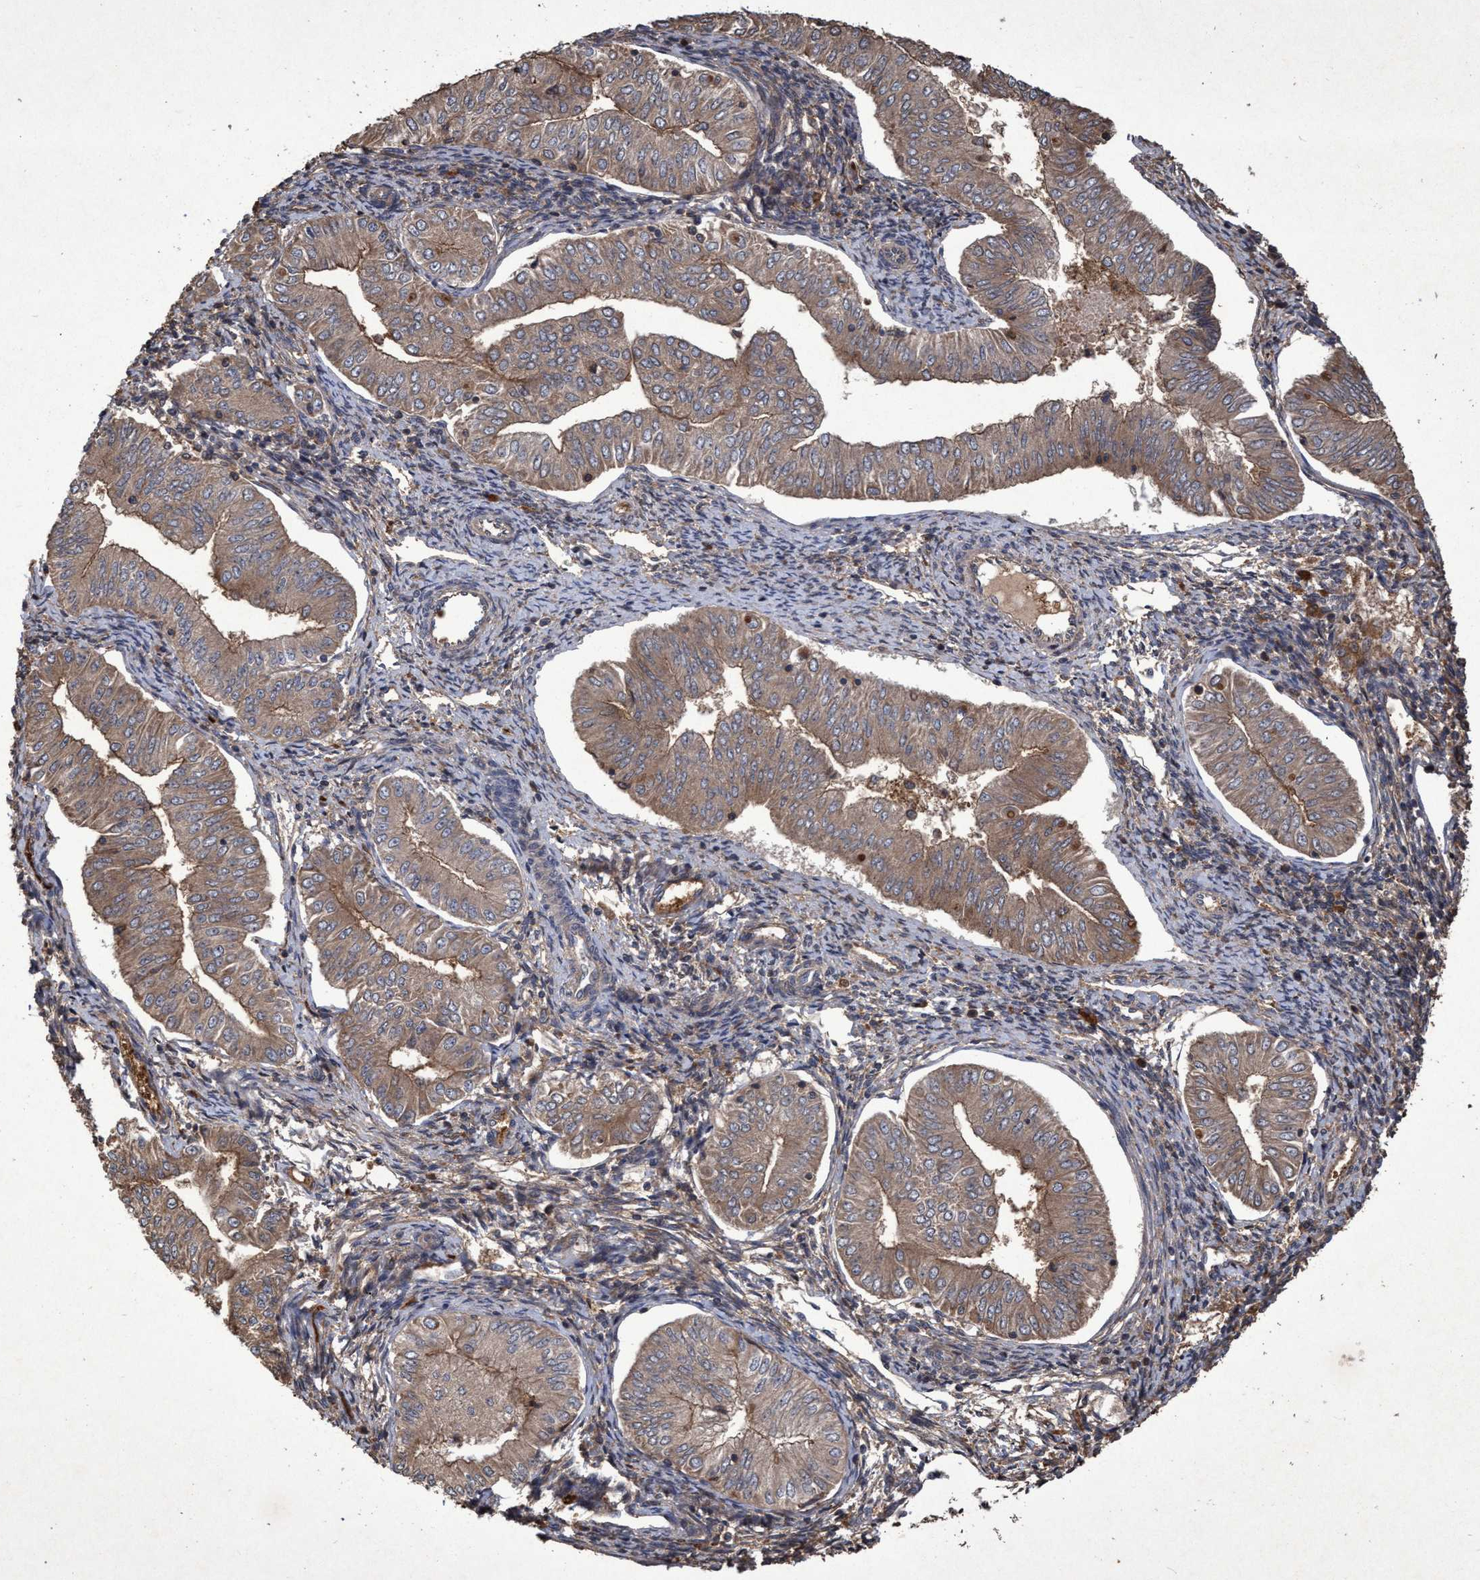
{"staining": {"intensity": "weak", "quantity": ">75%", "location": "cytoplasmic/membranous"}, "tissue": "endometrial cancer", "cell_type": "Tumor cells", "image_type": "cancer", "snomed": [{"axis": "morphology", "description": "Normal tissue, NOS"}, {"axis": "morphology", "description": "Adenocarcinoma, NOS"}, {"axis": "topography", "description": "Endometrium"}], "caption": "Weak cytoplasmic/membranous staining for a protein is present in about >75% of tumor cells of endometrial cancer using immunohistochemistry.", "gene": "CHMP6", "patient": {"sex": "female", "age": 53}}